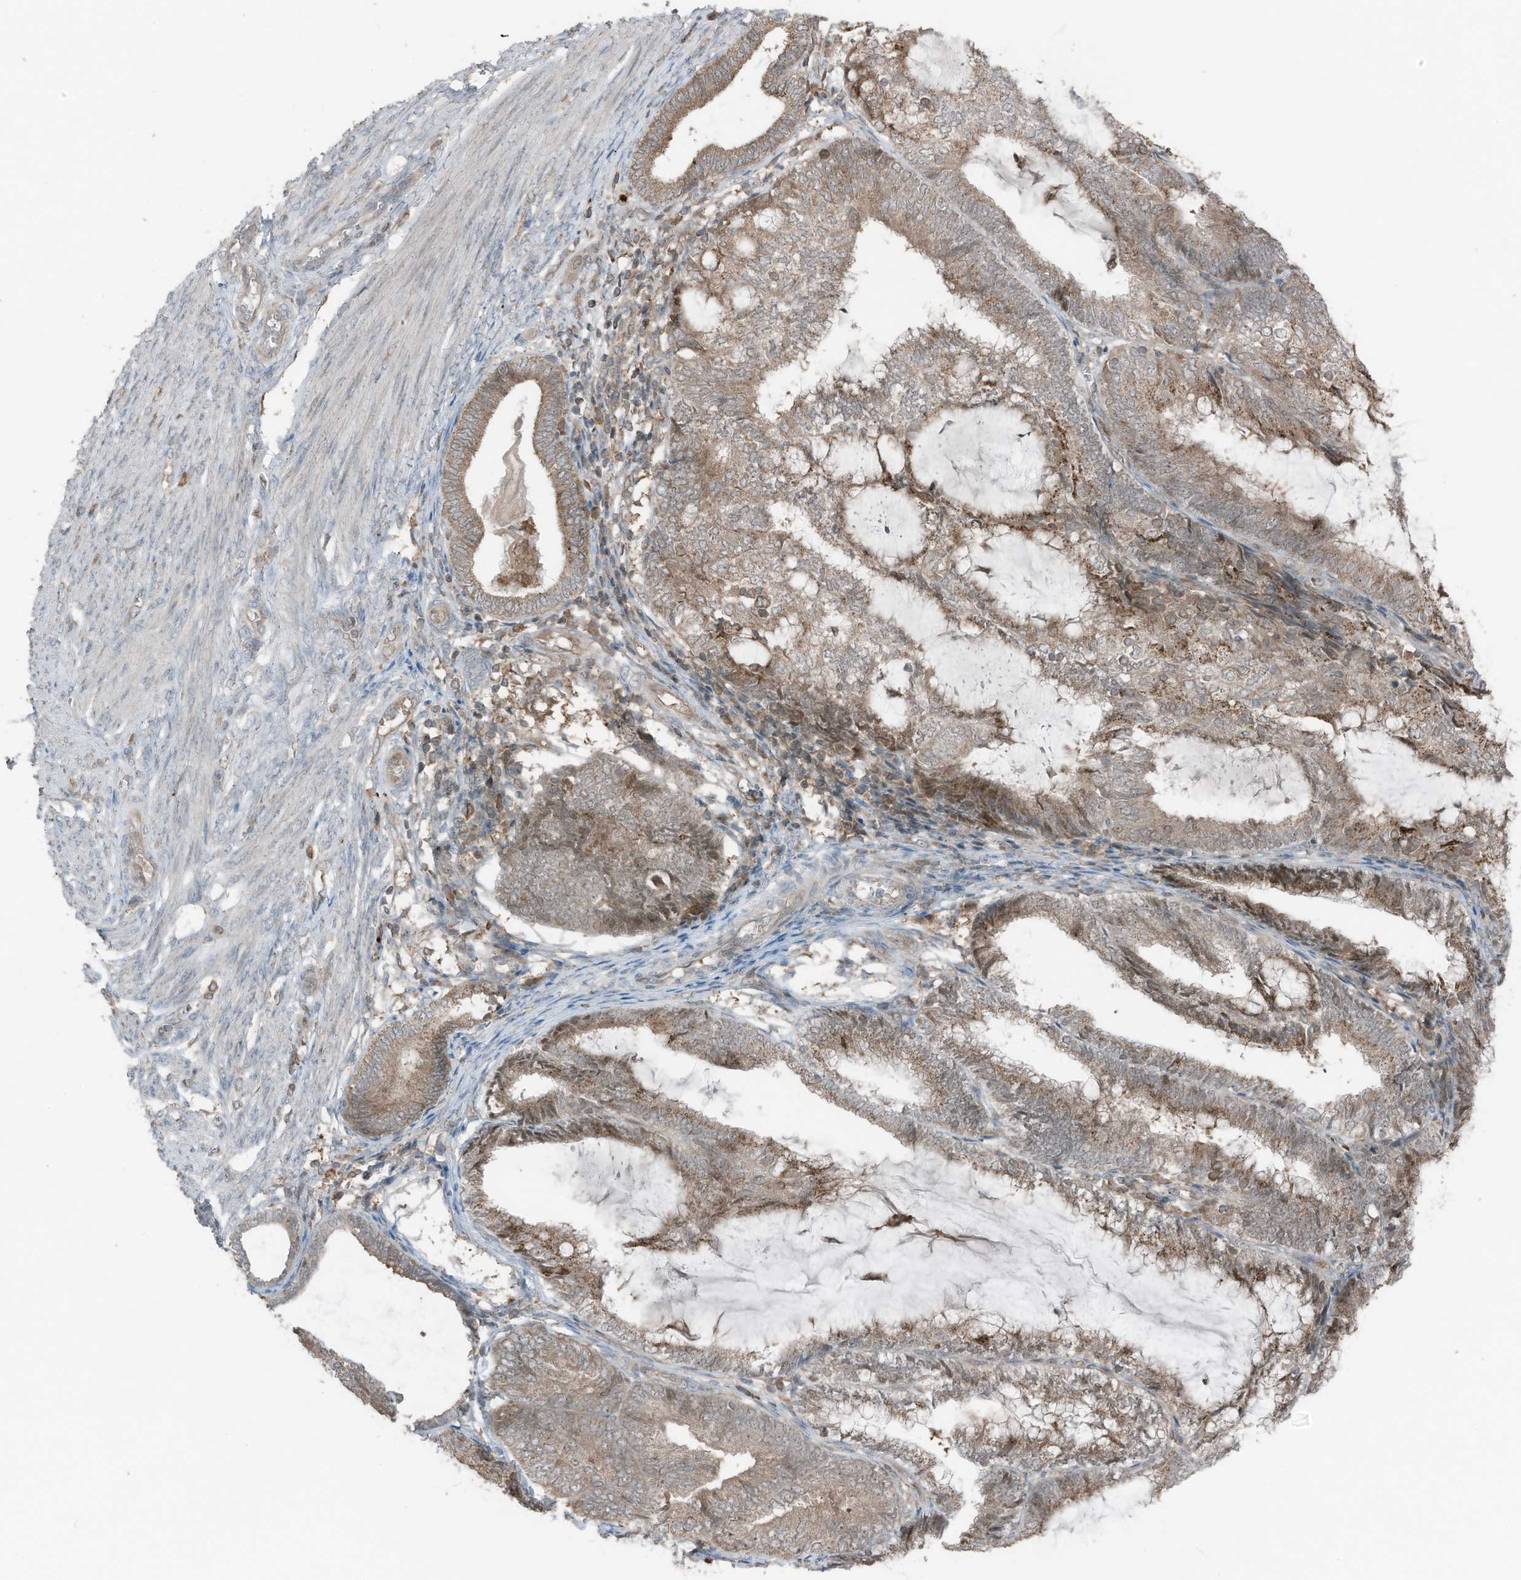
{"staining": {"intensity": "moderate", "quantity": ">75%", "location": "cytoplasmic/membranous,nuclear"}, "tissue": "endometrial cancer", "cell_type": "Tumor cells", "image_type": "cancer", "snomed": [{"axis": "morphology", "description": "Adenocarcinoma, NOS"}, {"axis": "topography", "description": "Endometrium"}], "caption": "Endometrial cancer stained for a protein (brown) exhibits moderate cytoplasmic/membranous and nuclear positive positivity in about >75% of tumor cells.", "gene": "TXNDC9", "patient": {"sex": "female", "age": 81}}